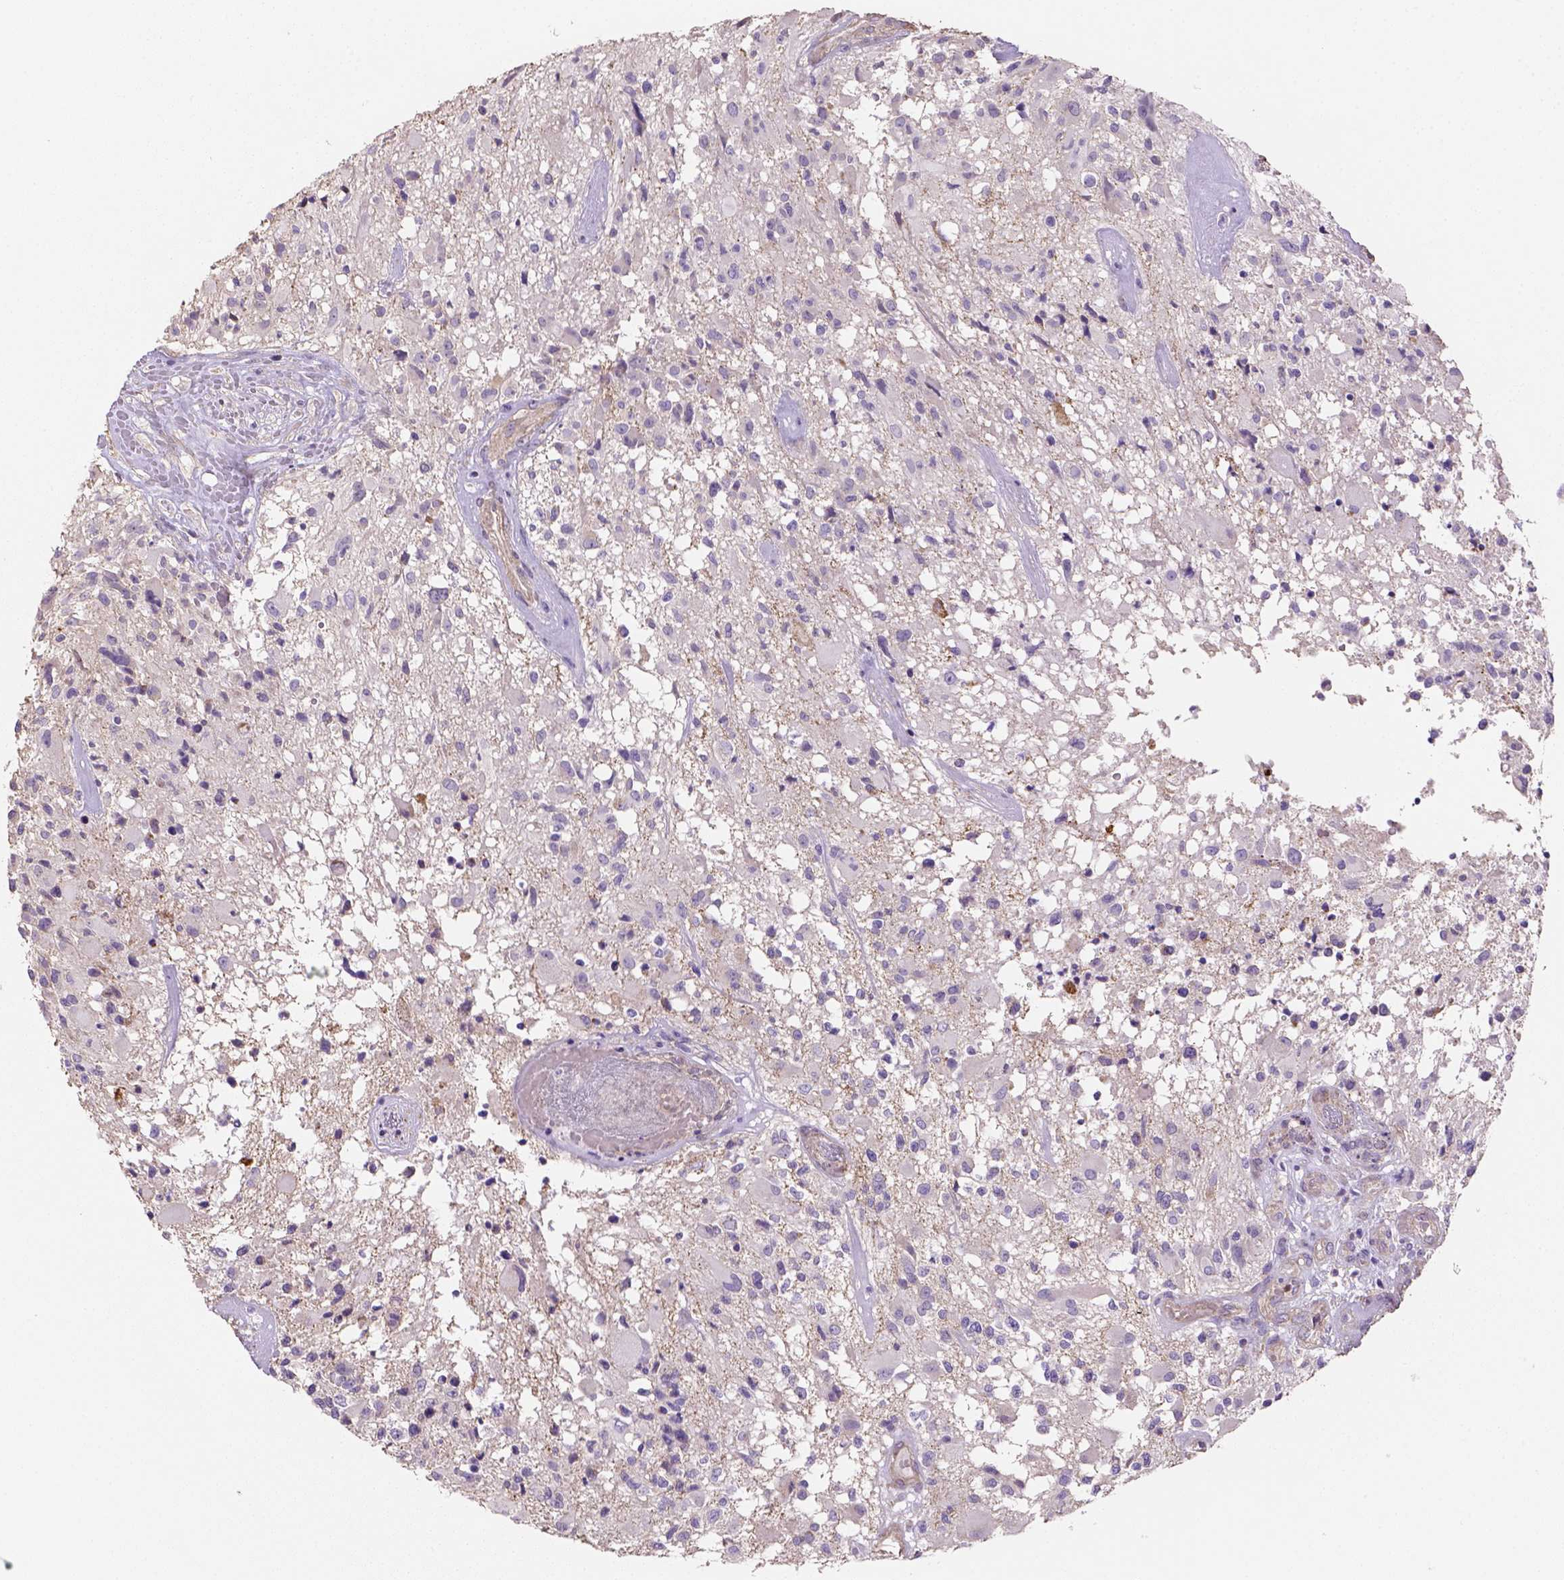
{"staining": {"intensity": "negative", "quantity": "none", "location": "none"}, "tissue": "glioma", "cell_type": "Tumor cells", "image_type": "cancer", "snomed": [{"axis": "morphology", "description": "Glioma, malignant, High grade"}, {"axis": "topography", "description": "Brain"}], "caption": "IHC of human malignant glioma (high-grade) shows no positivity in tumor cells.", "gene": "HTRA1", "patient": {"sex": "female", "age": 63}}